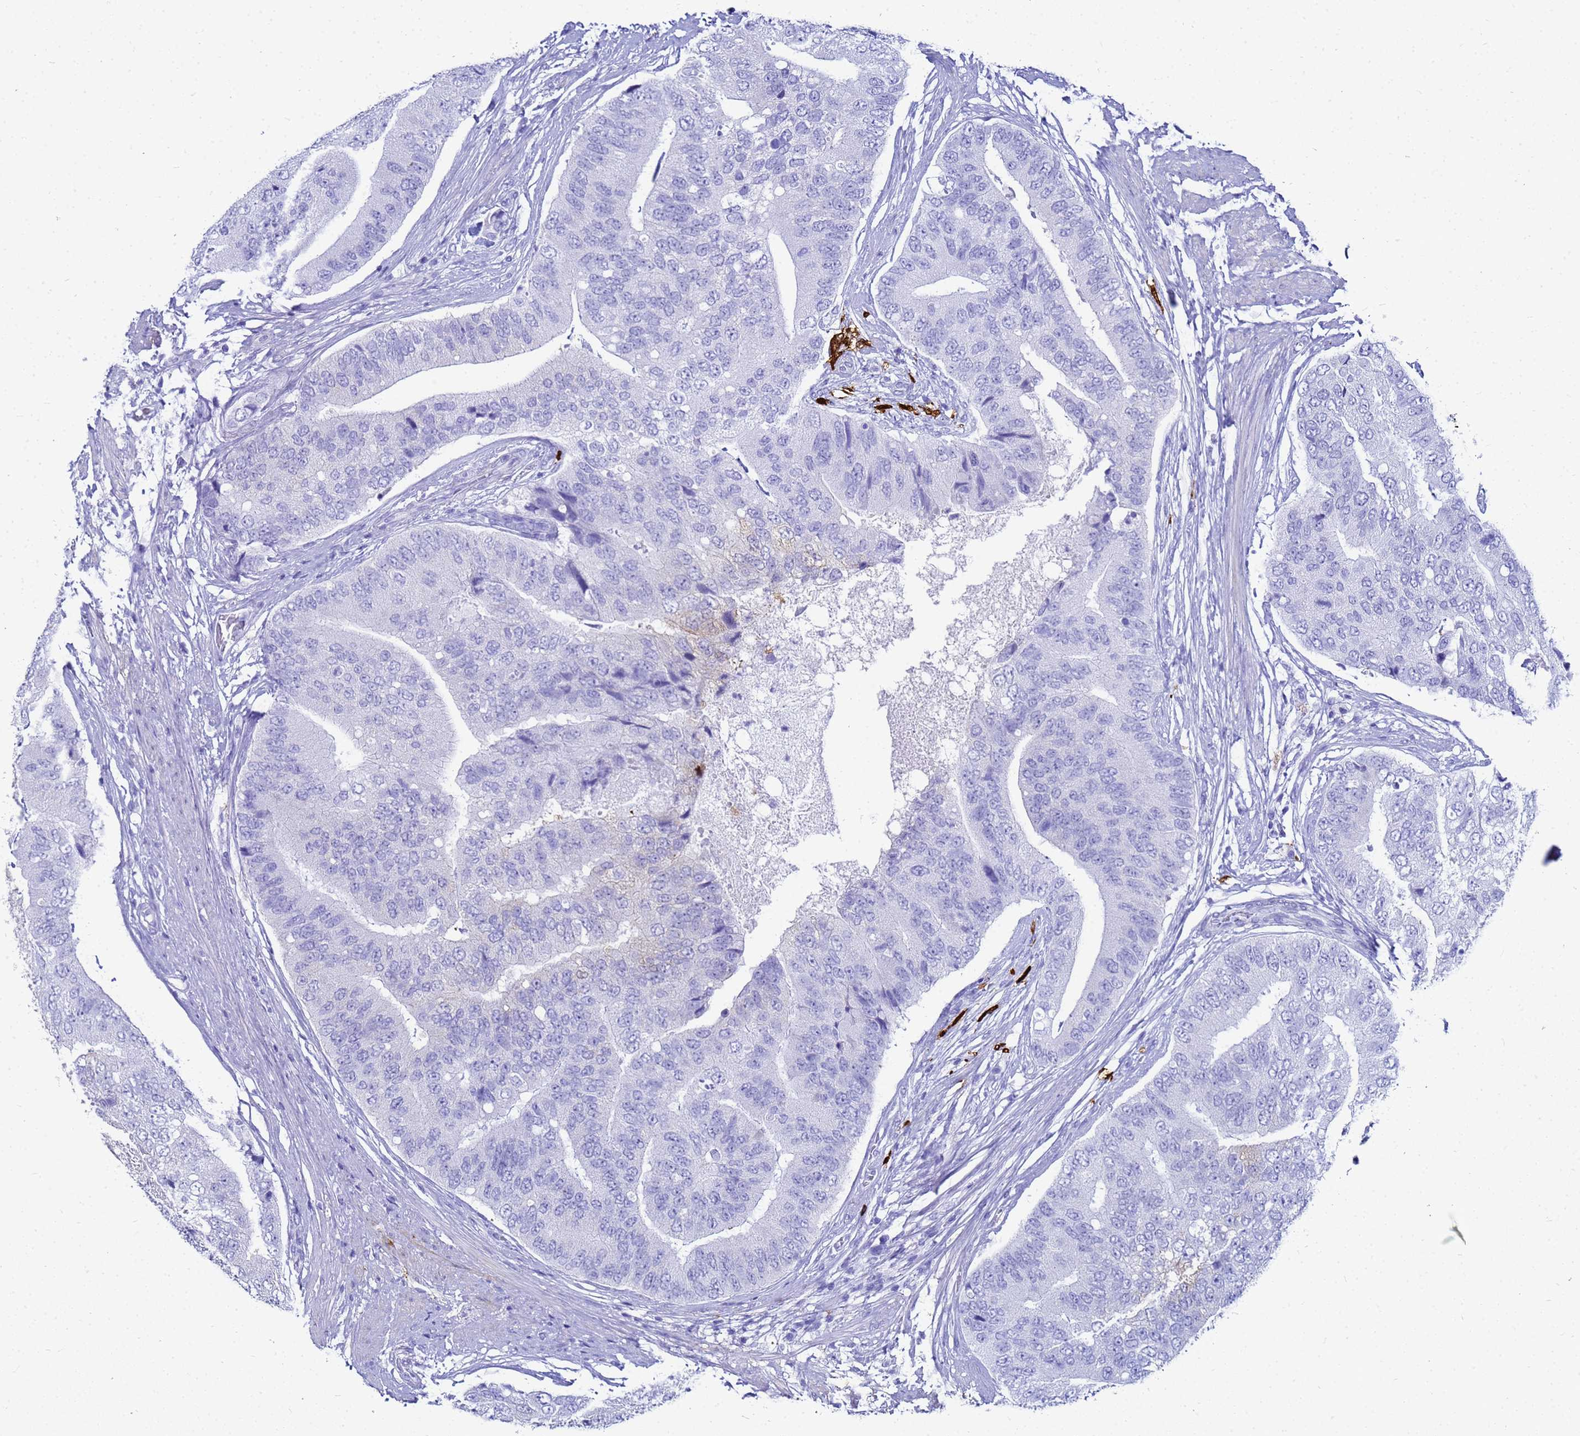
{"staining": {"intensity": "negative", "quantity": "none", "location": "none"}, "tissue": "prostate cancer", "cell_type": "Tumor cells", "image_type": "cancer", "snomed": [{"axis": "morphology", "description": "Adenocarcinoma, High grade"}, {"axis": "topography", "description": "Prostate"}], "caption": "Immunohistochemical staining of human prostate cancer (high-grade adenocarcinoma) displays no significant expression in tumor cells. The staining was performed using DAB to visualize the protein expression in brown, while the nuclei were stained in blue with hematoxylin (Magnification: 20x).", "gene": "CKB", "patient": {"sex": "male", "age": 70}}